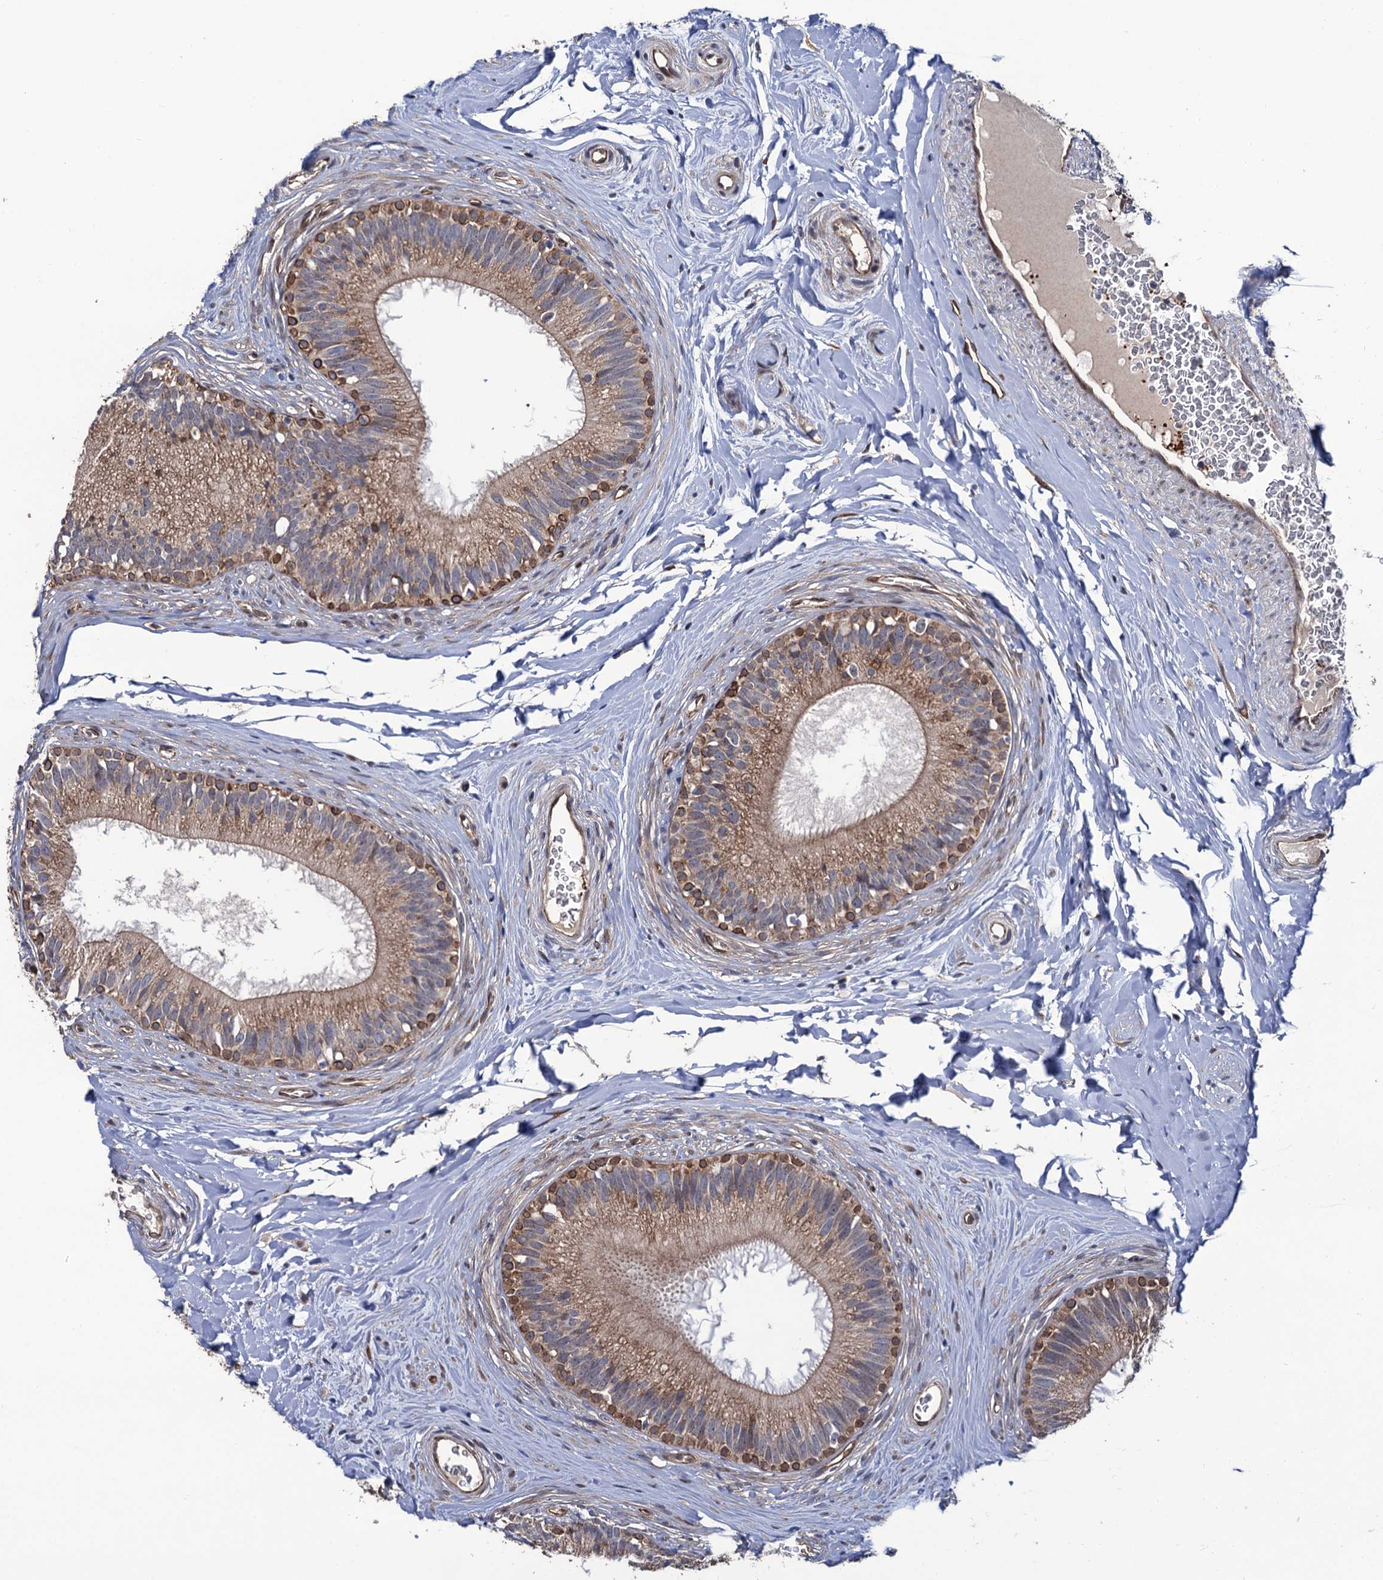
{"staining": {"intensity": "moderate", "quantity": "25%-75%", "location": "cytoplasmic/membranous,nuclear"}, "tissue": "epididymis", "cell_type": "Glandular cells", "image_type": "normal", "snomed": [{"axis": "morphology", "description": "Normal tissue, NOS"}, {"axis": "topography", "description": "Epididymis"}], "caption": "A medium amount of moderate cytoplasmic/membranous,nuclear expression is seen in about 25%-75% of glandular cells in normal epididymis. The staining is performed using DAB (3,3'-diaminobenzidine) brown chromogen to label protein expression. The nuclei are counter-stained blue using hematoxylin.", "gene": "LRRC63", "patient": {"sex": "male", "age": 33}}